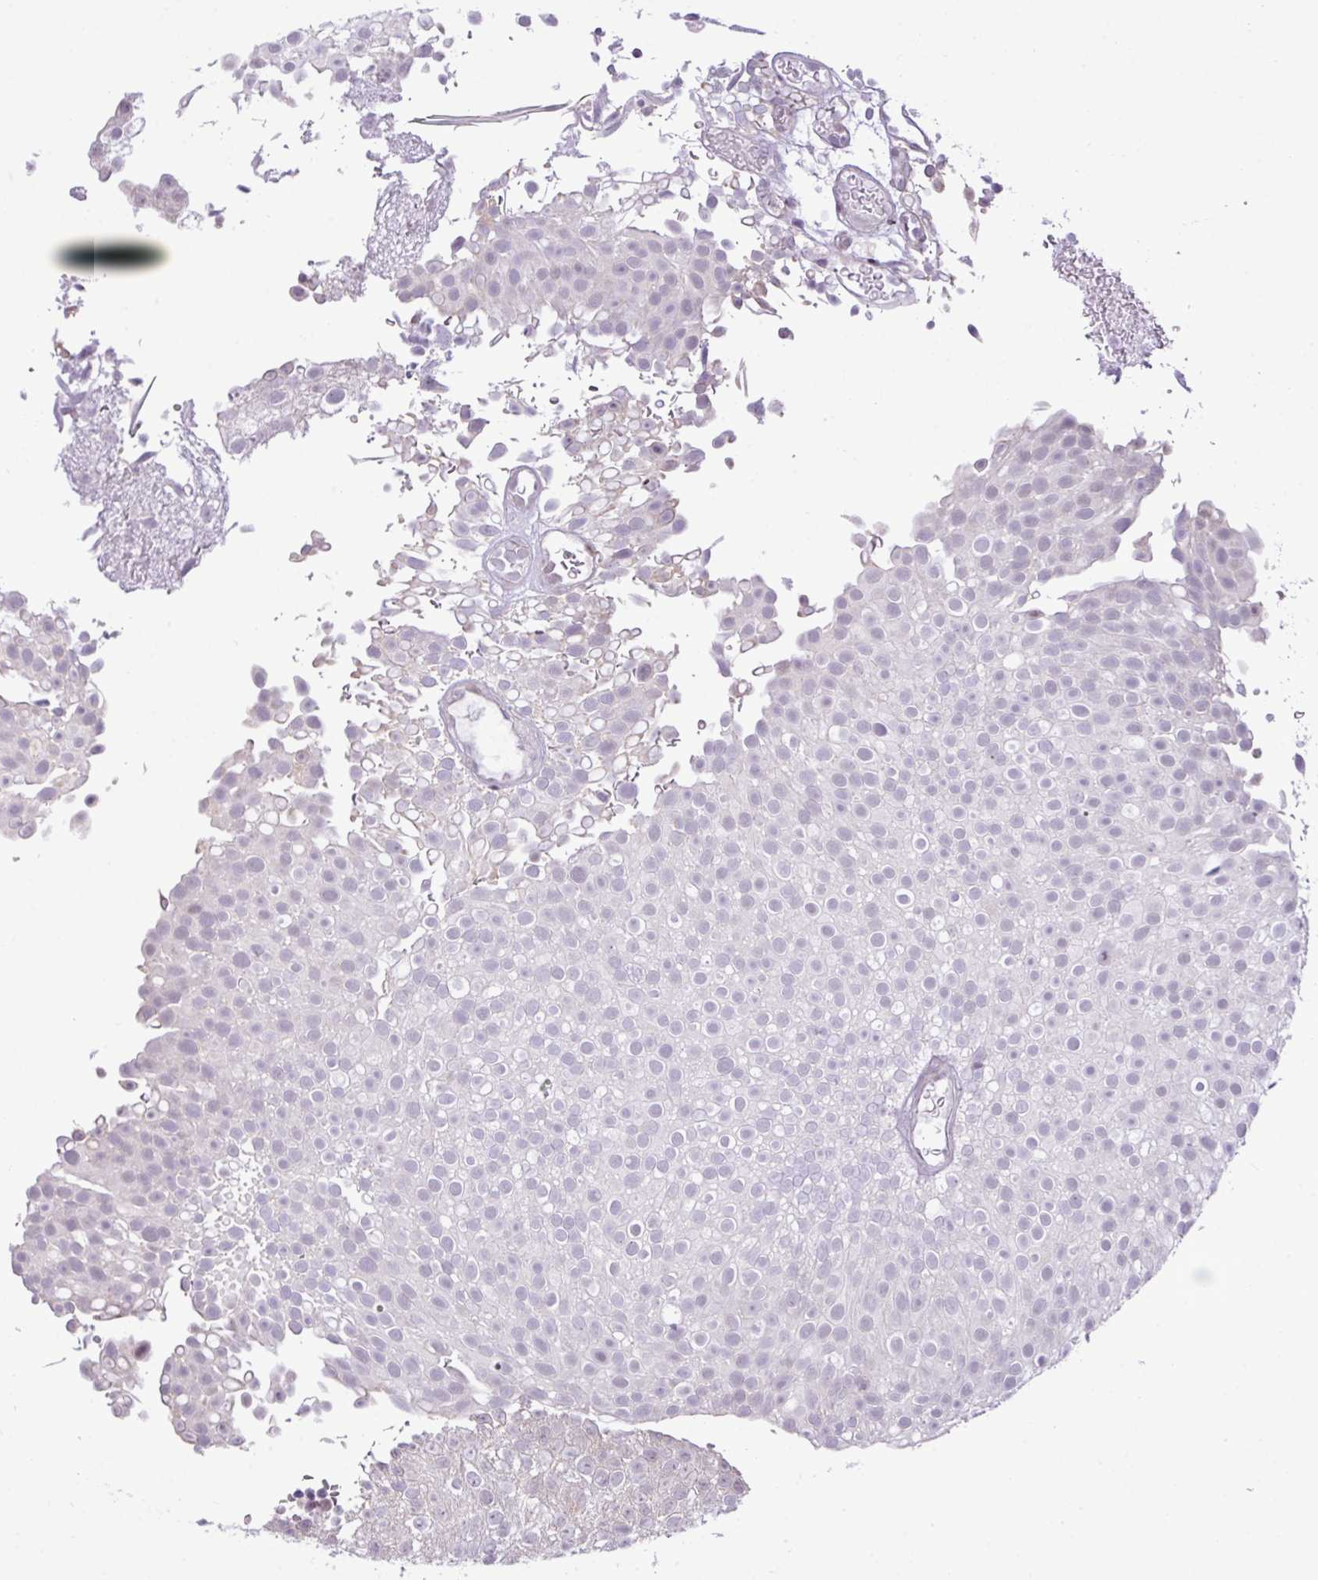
{"staining": {"intensity": "negative", "quantity": "none", "location": "none"}, "tissue": "urothelial cancer", "cell_type": "Tumor cells", "image_type": "cancer", "snomed": [{"axis": "morphology", "description": "Urothelial carcinoma, Low grade"}, {"axis": "topography", "description": "Urinary bladder"}], "caption": "Tumor cells are negative for brown protein staining in urothelial carcinoma (low-grade).", "gene": "ELOA2", "patient": {"sex": "male", "age": 78}}